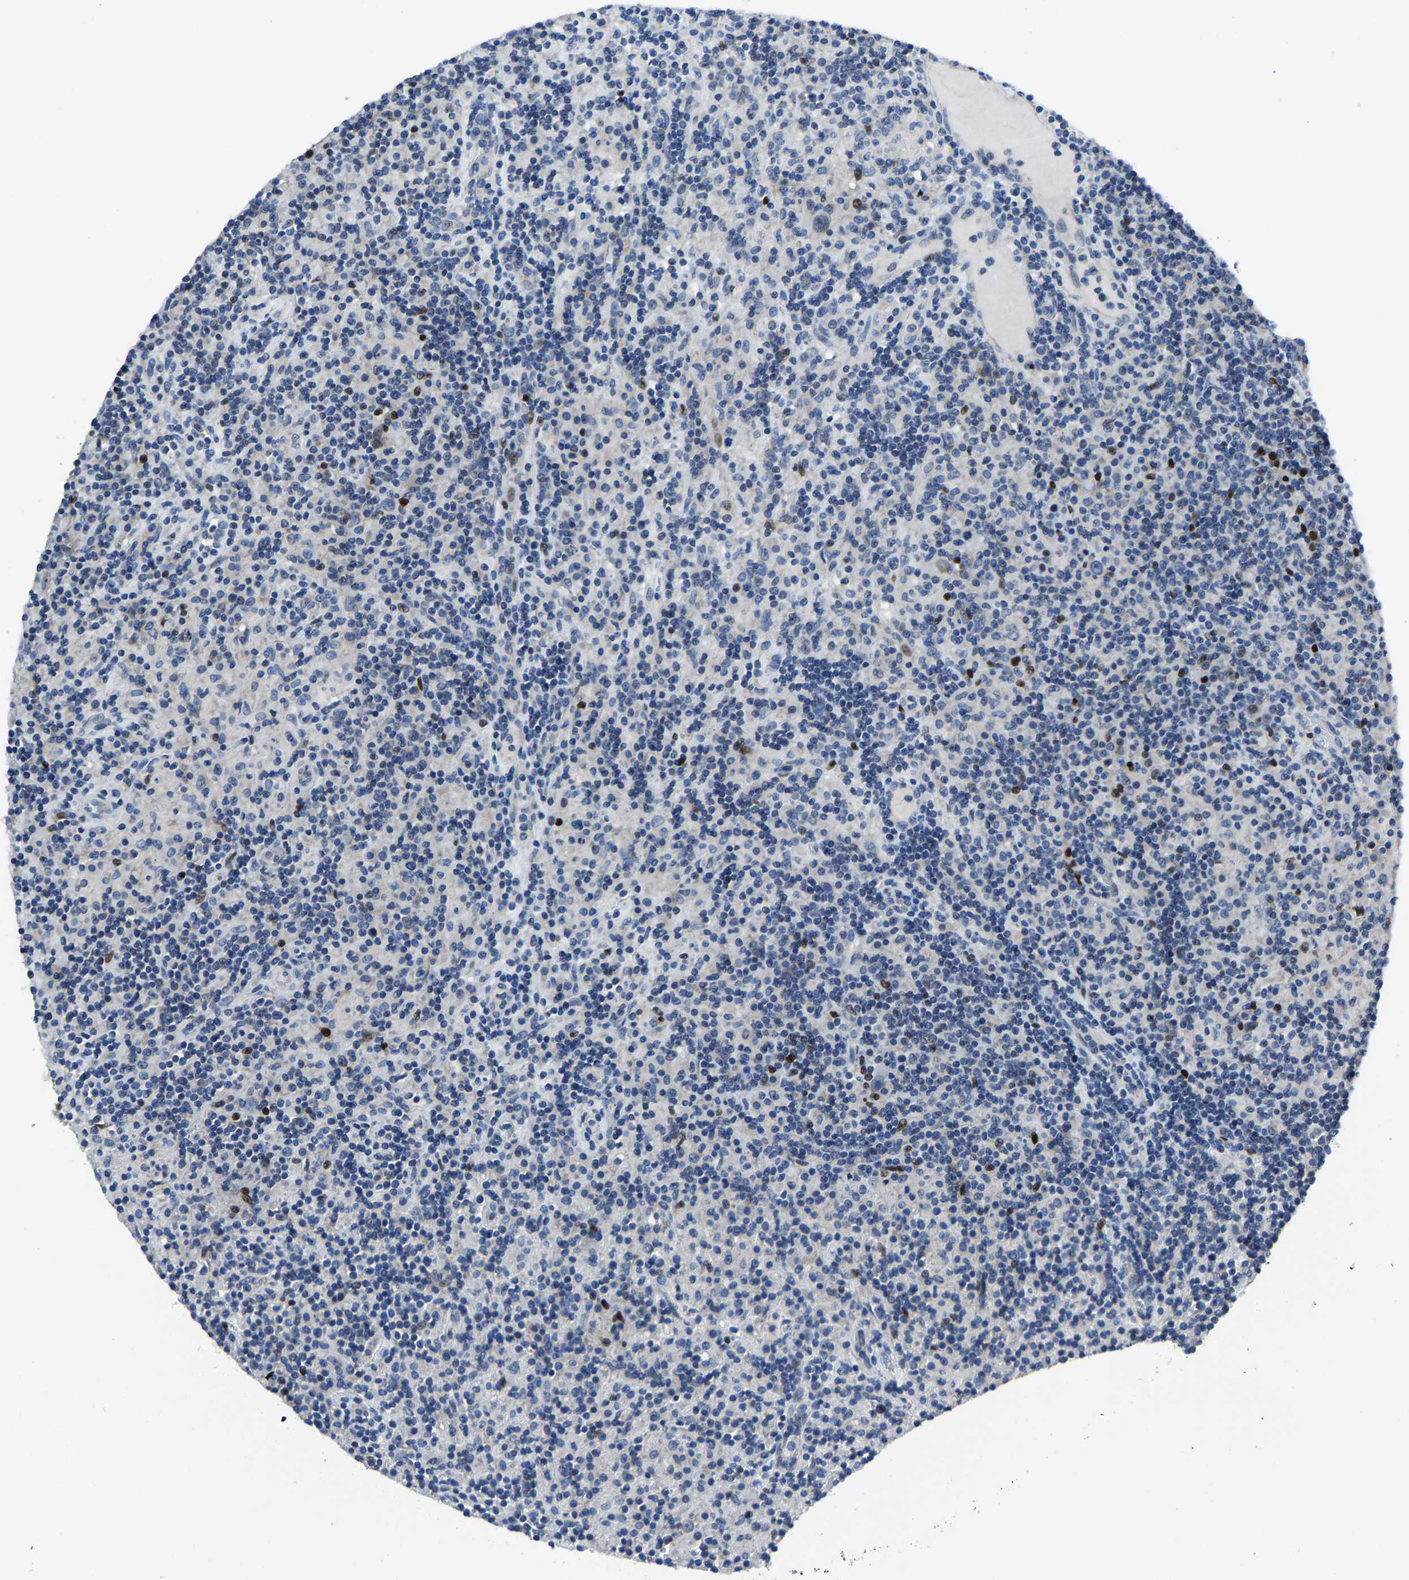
{"staining": {"intensity": "negative", "quantity": "none", "location": "none"}, "tissue": "lymphoma", "cell_type": "Tumor cells", "image_type": "cancer", "snomed": [{"axis": "morphology", "description": "Hodgkin's disease, NOS"}, {"axis": "topography", "description": "Lymph node"}], "caption": "Tumor cells show no significant protein staining in Hodgkin's disease.", "gene": "EGR1", "patient": {"sex": "male", "age": 70}}